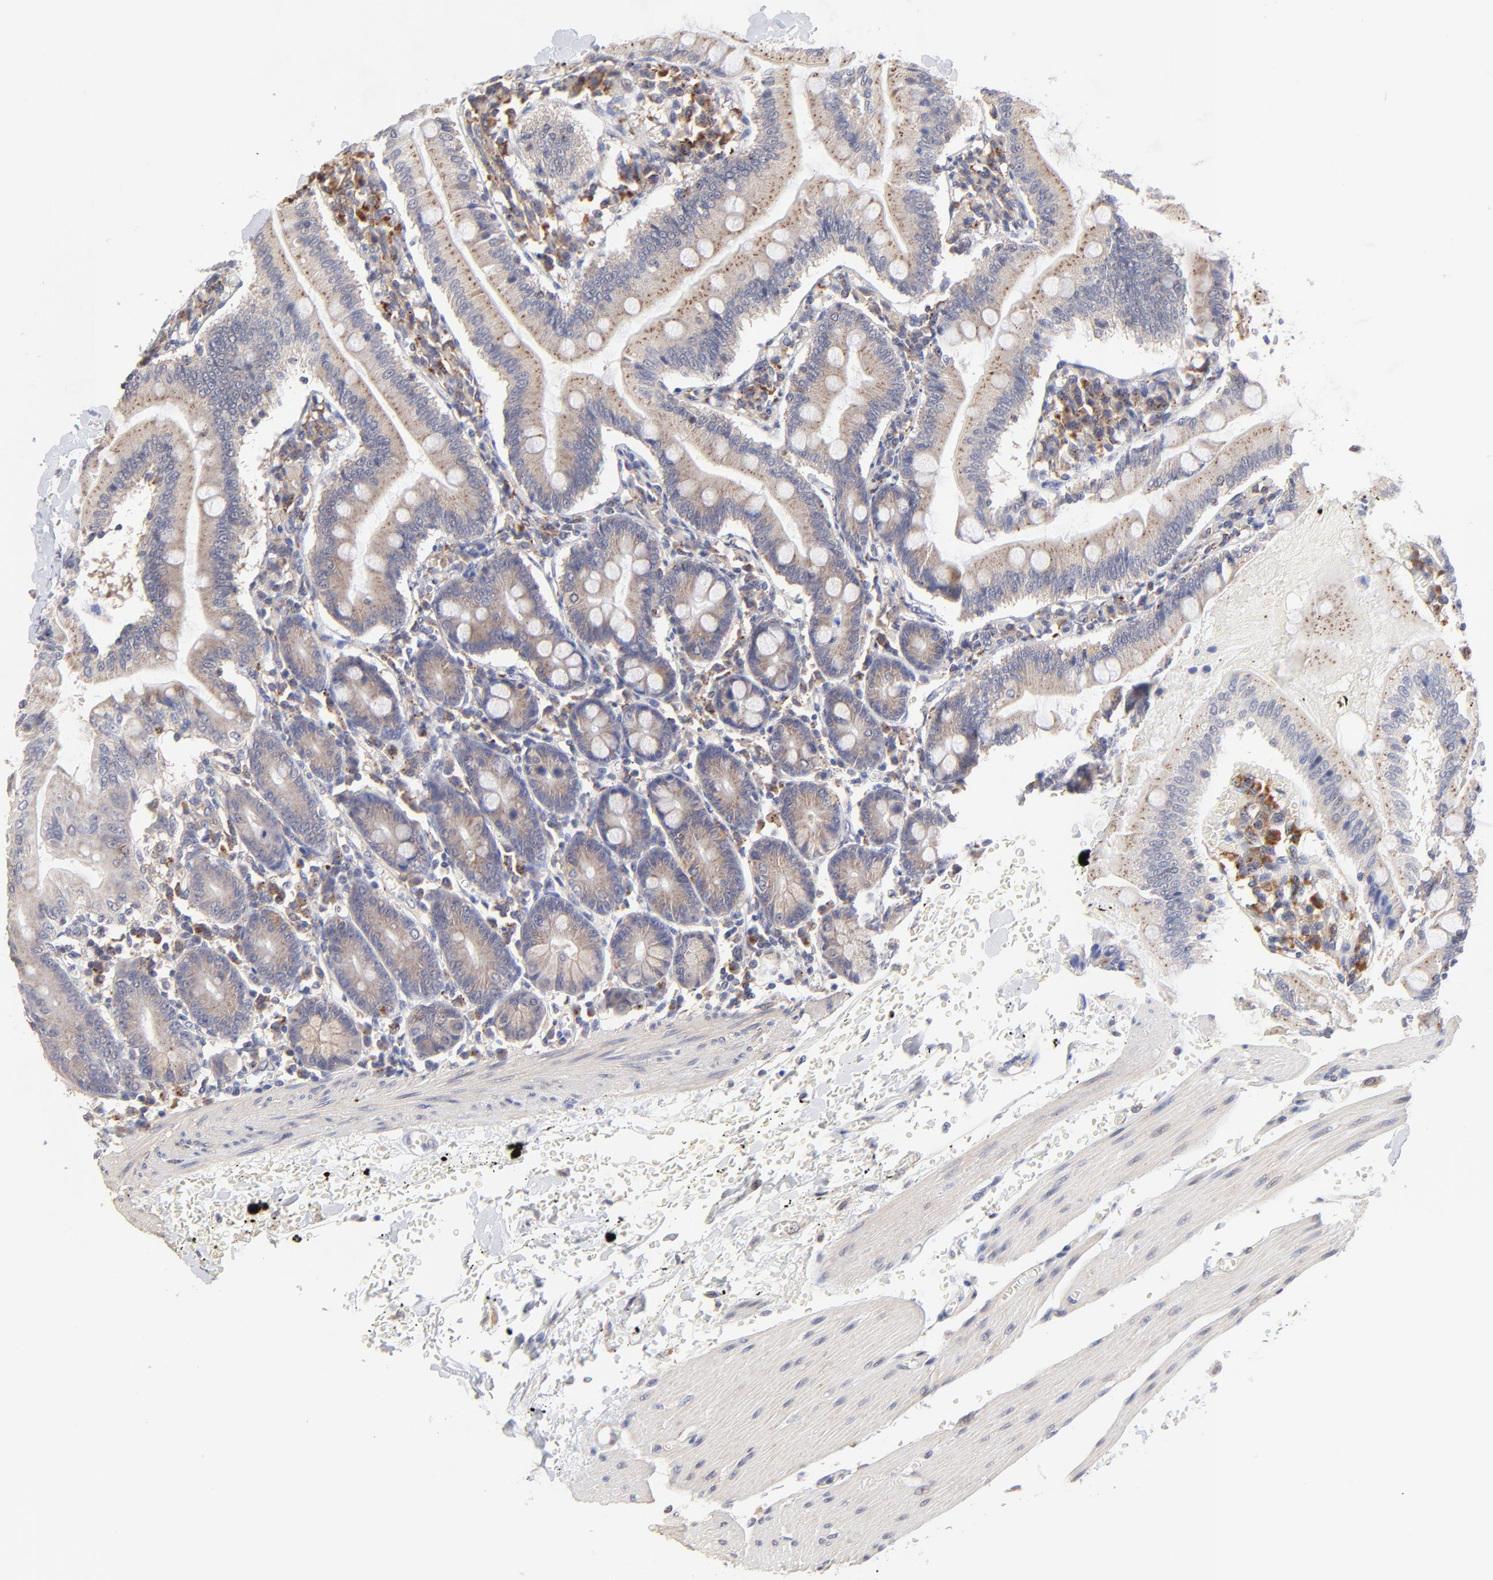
{"staining": {"intensity": "moderate", "quantity": "25%-75%", "location": "cytoplasmic/membranous"}, "tissue": "small intestine", "cell_type": "Glandular cells", "image_type": "normal", "snomed": [{"axis": "morphology", "description": "Normal tissue, NOS"}, {"axis": "topography", "description": "Small intestine"}], "caption": "Human small intestine stained with a brown dye demonstrates moderate cytoplasmic/membranous positive staining in about 25%-75% of glandular cells.", "gene": "PDE4B", "patient": {"sex": "male", "age": 71}}